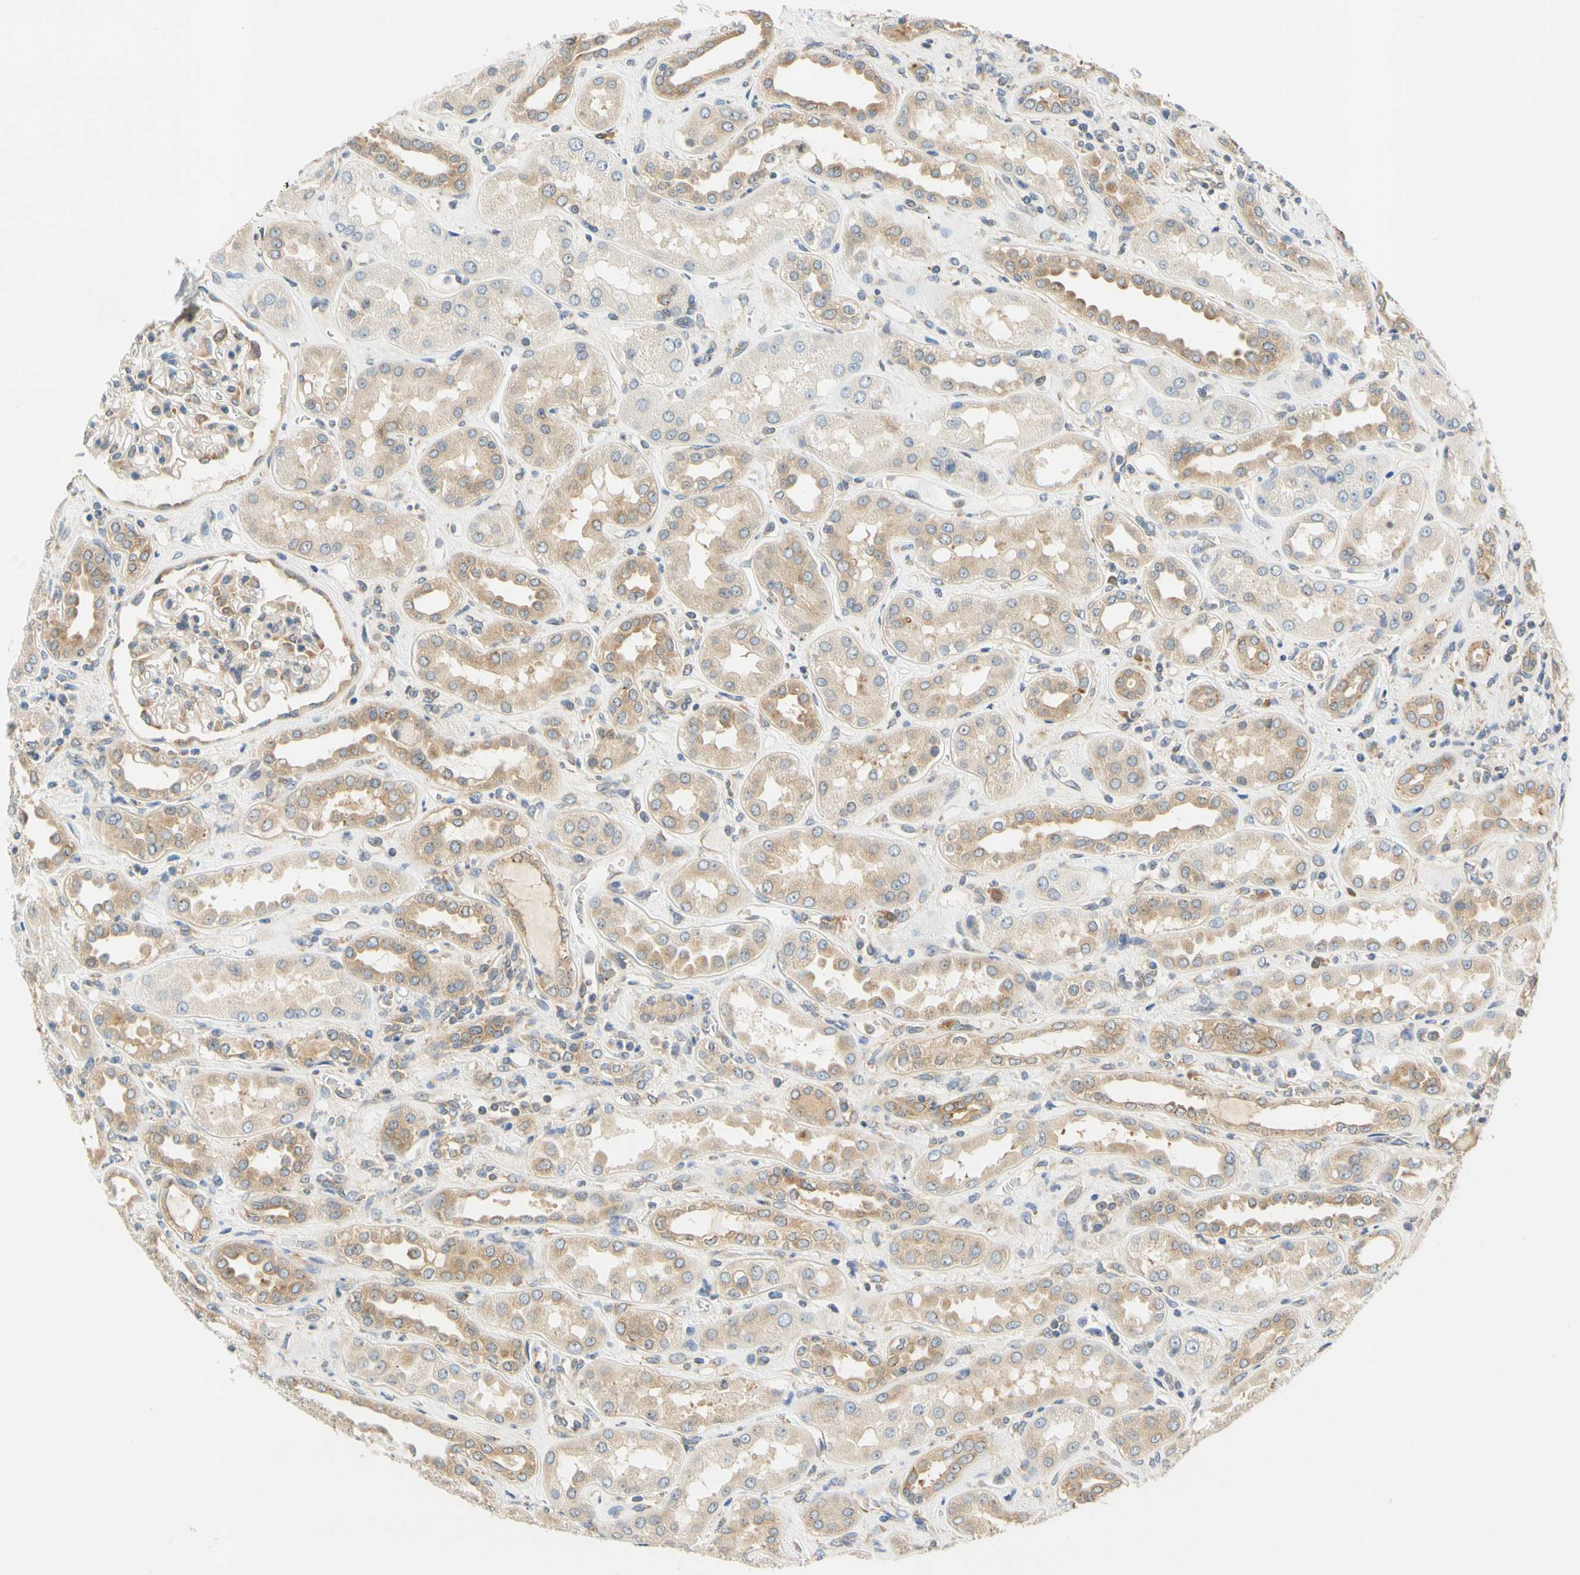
{"staining": {"intensity": "weak", "quantity": "25%-75%", "location": "cytoplasmic/membranous"}, "tissue": "kidney", "cell_type": "Cells in glomeruli", "image_type": "normal", "snomed": [{"axis": "morphology", "description": "Normal tissue, NOS"}, {"axis": "topography", "description": "Kidney"}], "caption": "Immunohistochemical staining of benign human kidney reveals low levels of weak cytoplasmic/membranous positivity in approximately 25%-75% of cells in glomeruli.", "gene": "LRRC47", "patient": {"sex": "male", "age": 59}}